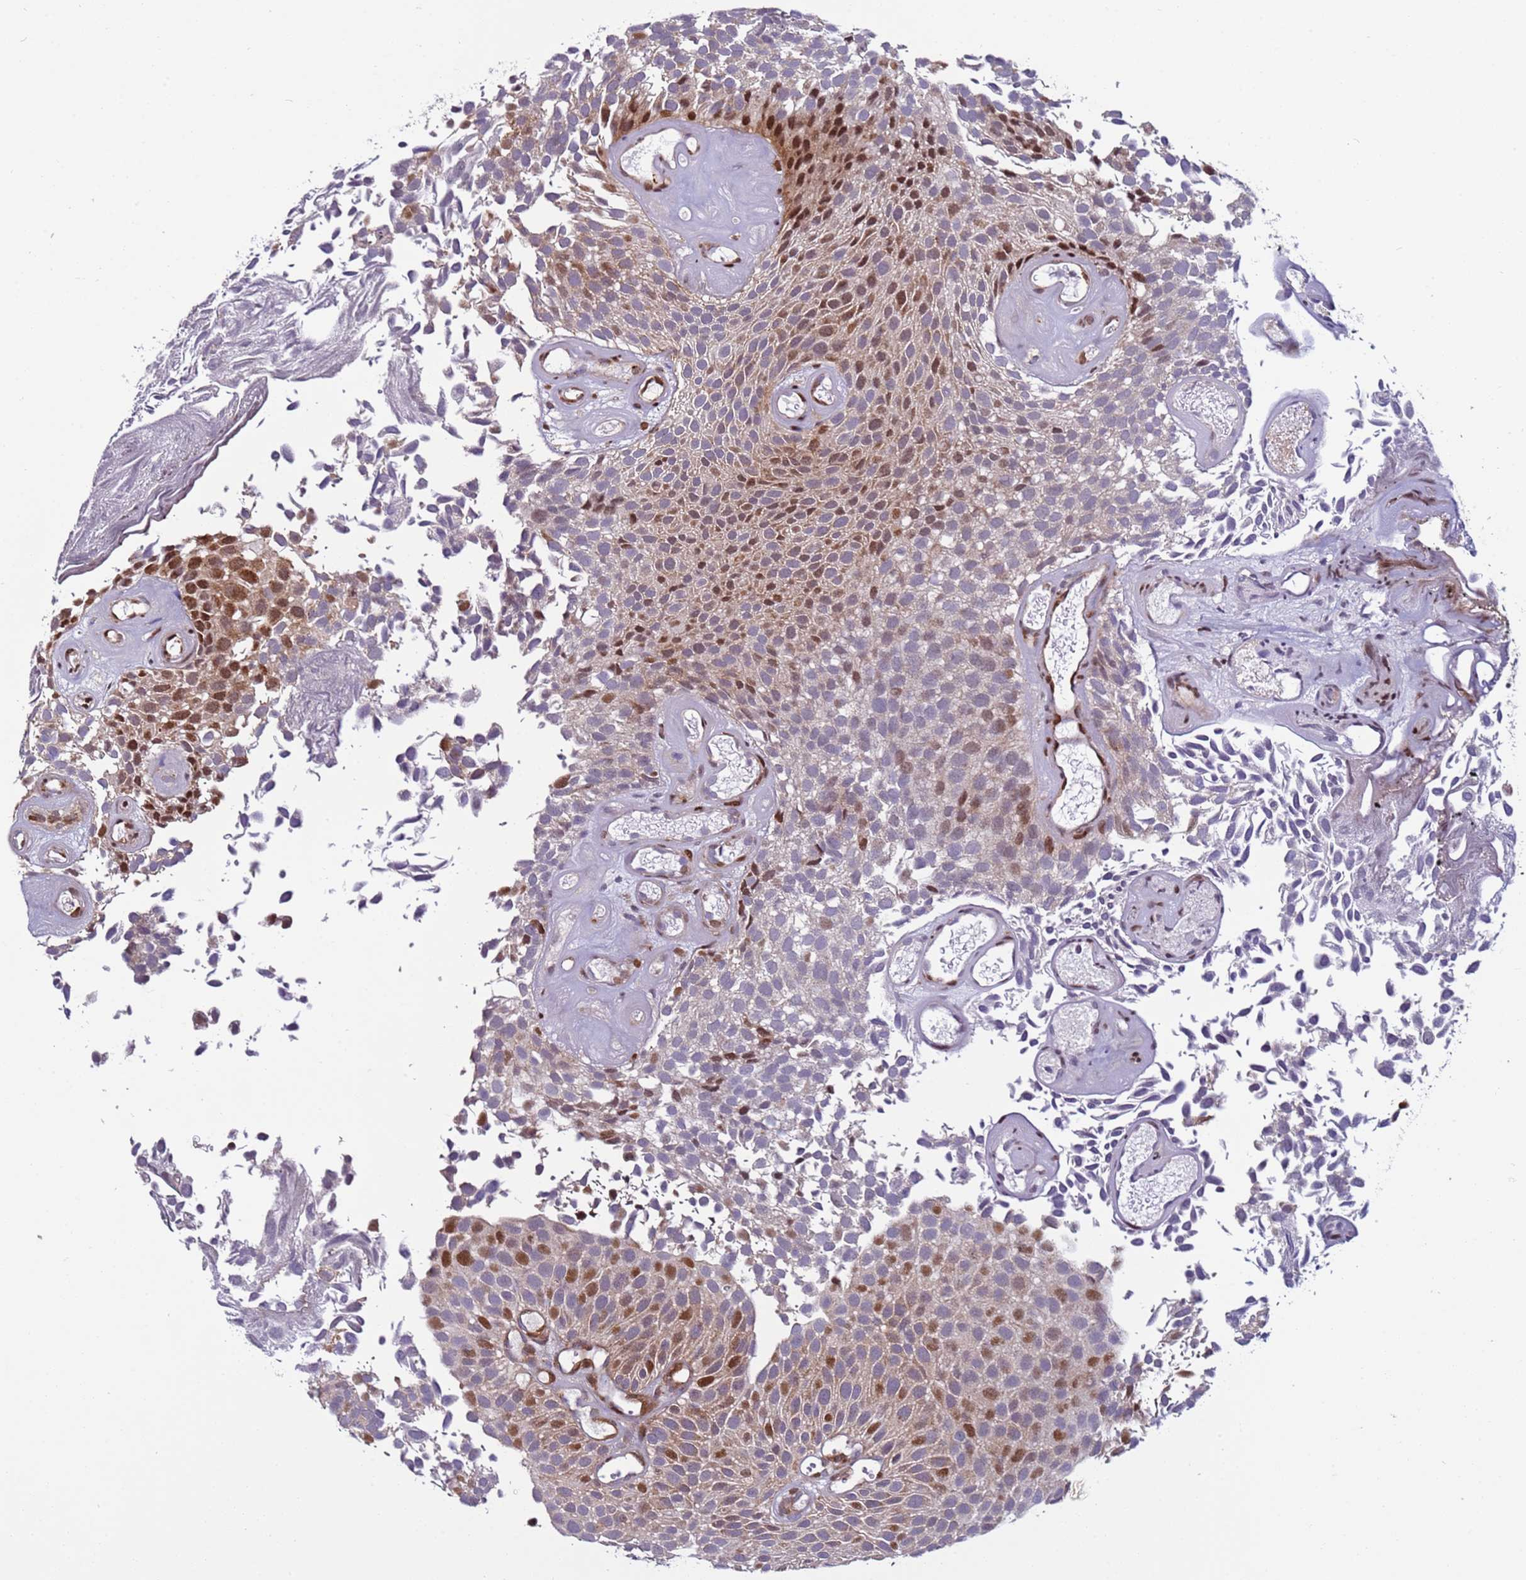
{"staining": {"intensity": "moderate", "quantity": "25%-75%", "location": "cytoplasmic/membranous,nuclear"}, "tissue": "urothelial cancer", "cell_type": "Tumor cells", "image_type": "cancer", "snomed": [{"axis": "morphology", "description": "Urothelial carcinoma, Low grade"}, {"axis": "topography", "description": "Urinary bladder"}], "caption": "A high-resolution micrograph shows IHC staining of urothelial cancer, which displays moderate cytoplasmic/membranous and nuclear staining in approximately 25%-75% of tumor cells.", "gene": "WBP11", "patient": {"sex": "male", "age": 89}}